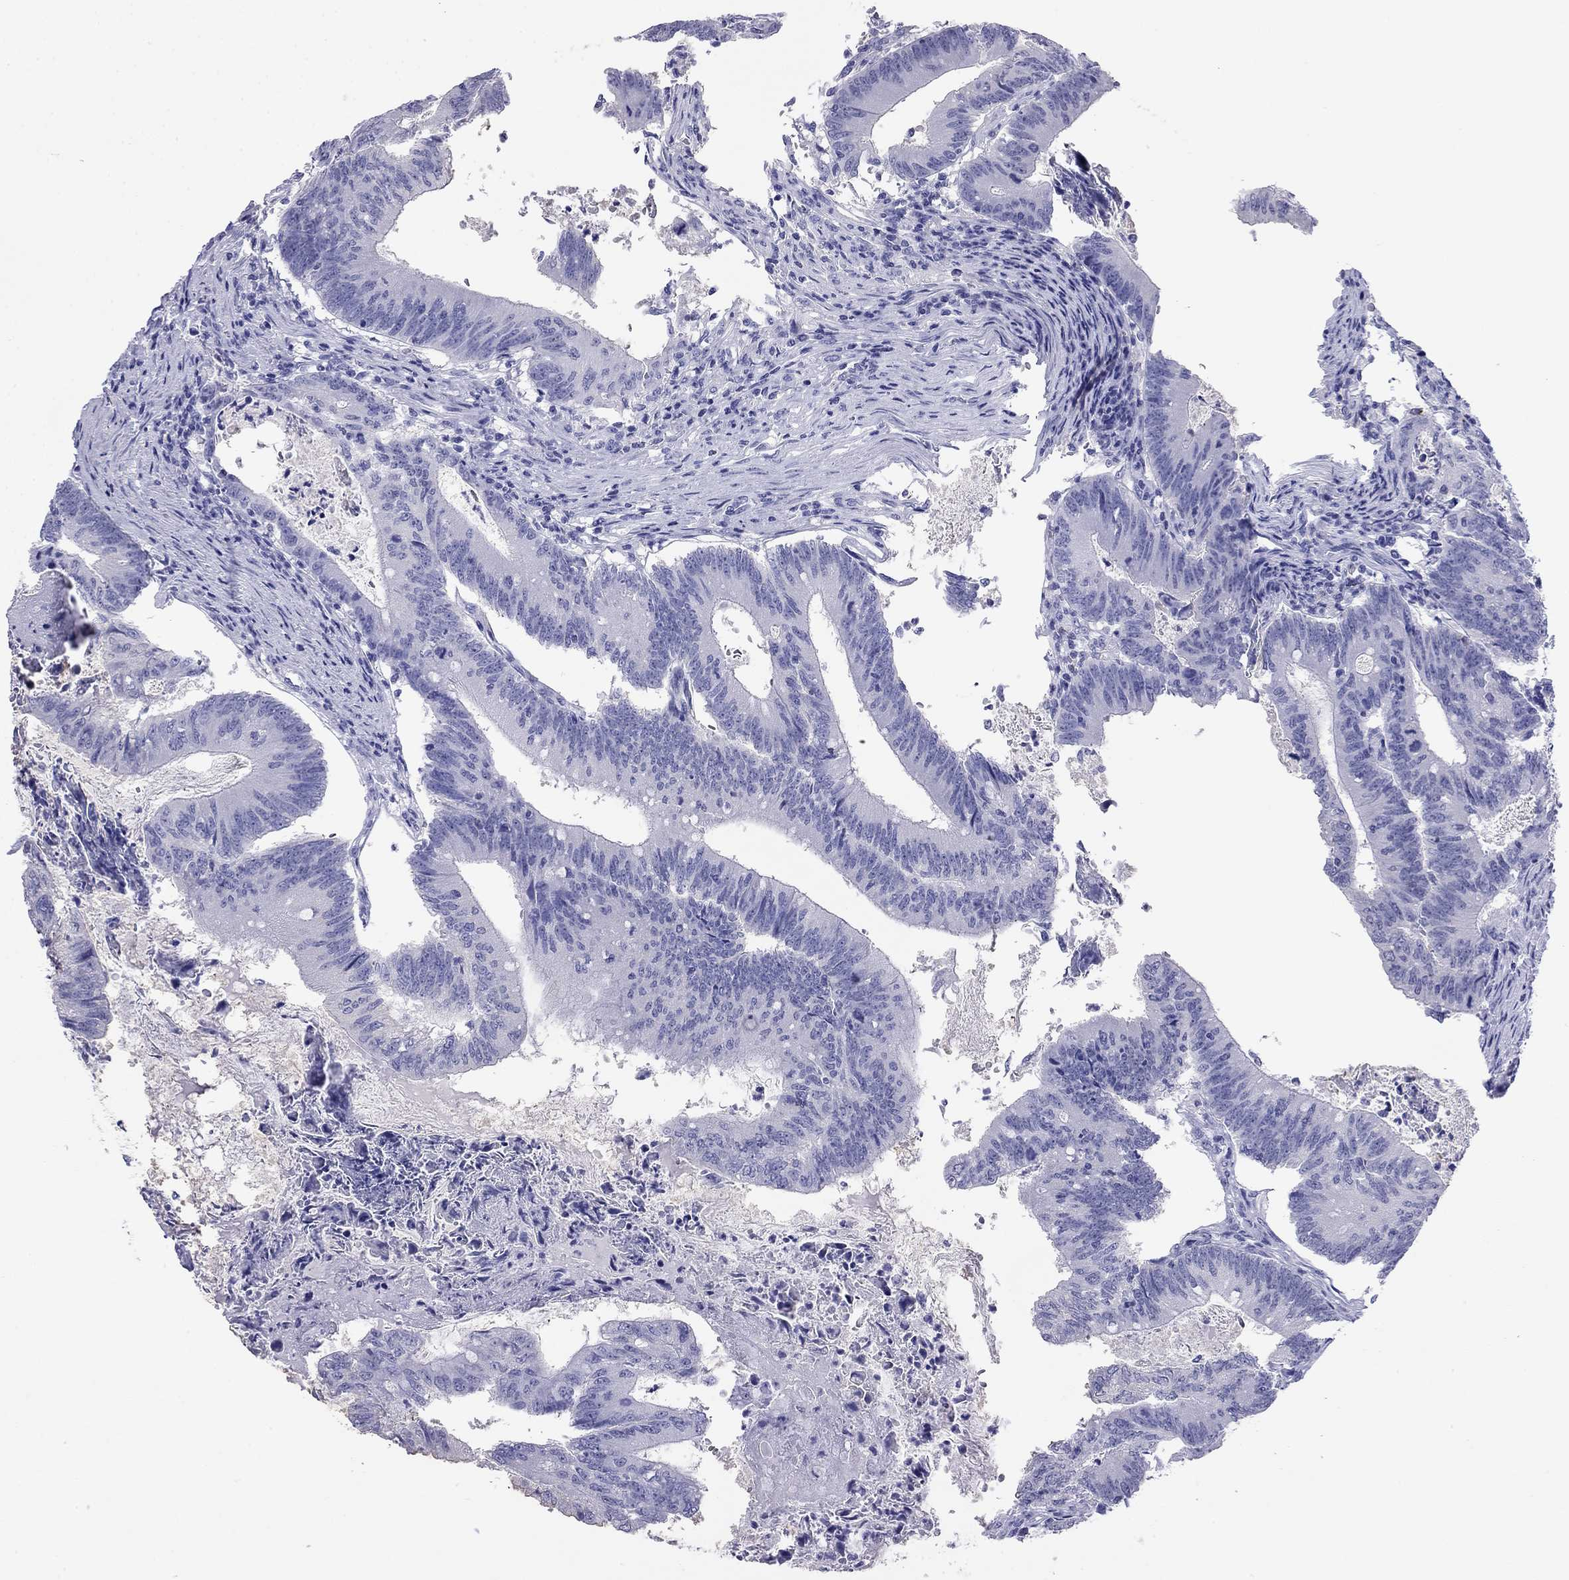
{"staining": {"intensity": "negative", "quantity": "none", "location": "none"}, "tissue": "colorectal cancer", "cell_type": "Tumor cells", "image_type": "cancer", "snomed": [{"axis": "morphology", "description": "Adenocarcinoma, NOS"}, {"axis": "topography", "description": "Colon"}], "caption": "A high-resolution histopathology image shows IHC staining of colorectal adenocarcinoma, which displays no significant expression in tumor cells.", "gene": "ODF4", "patient": {"sex": "female", "age": 70}}